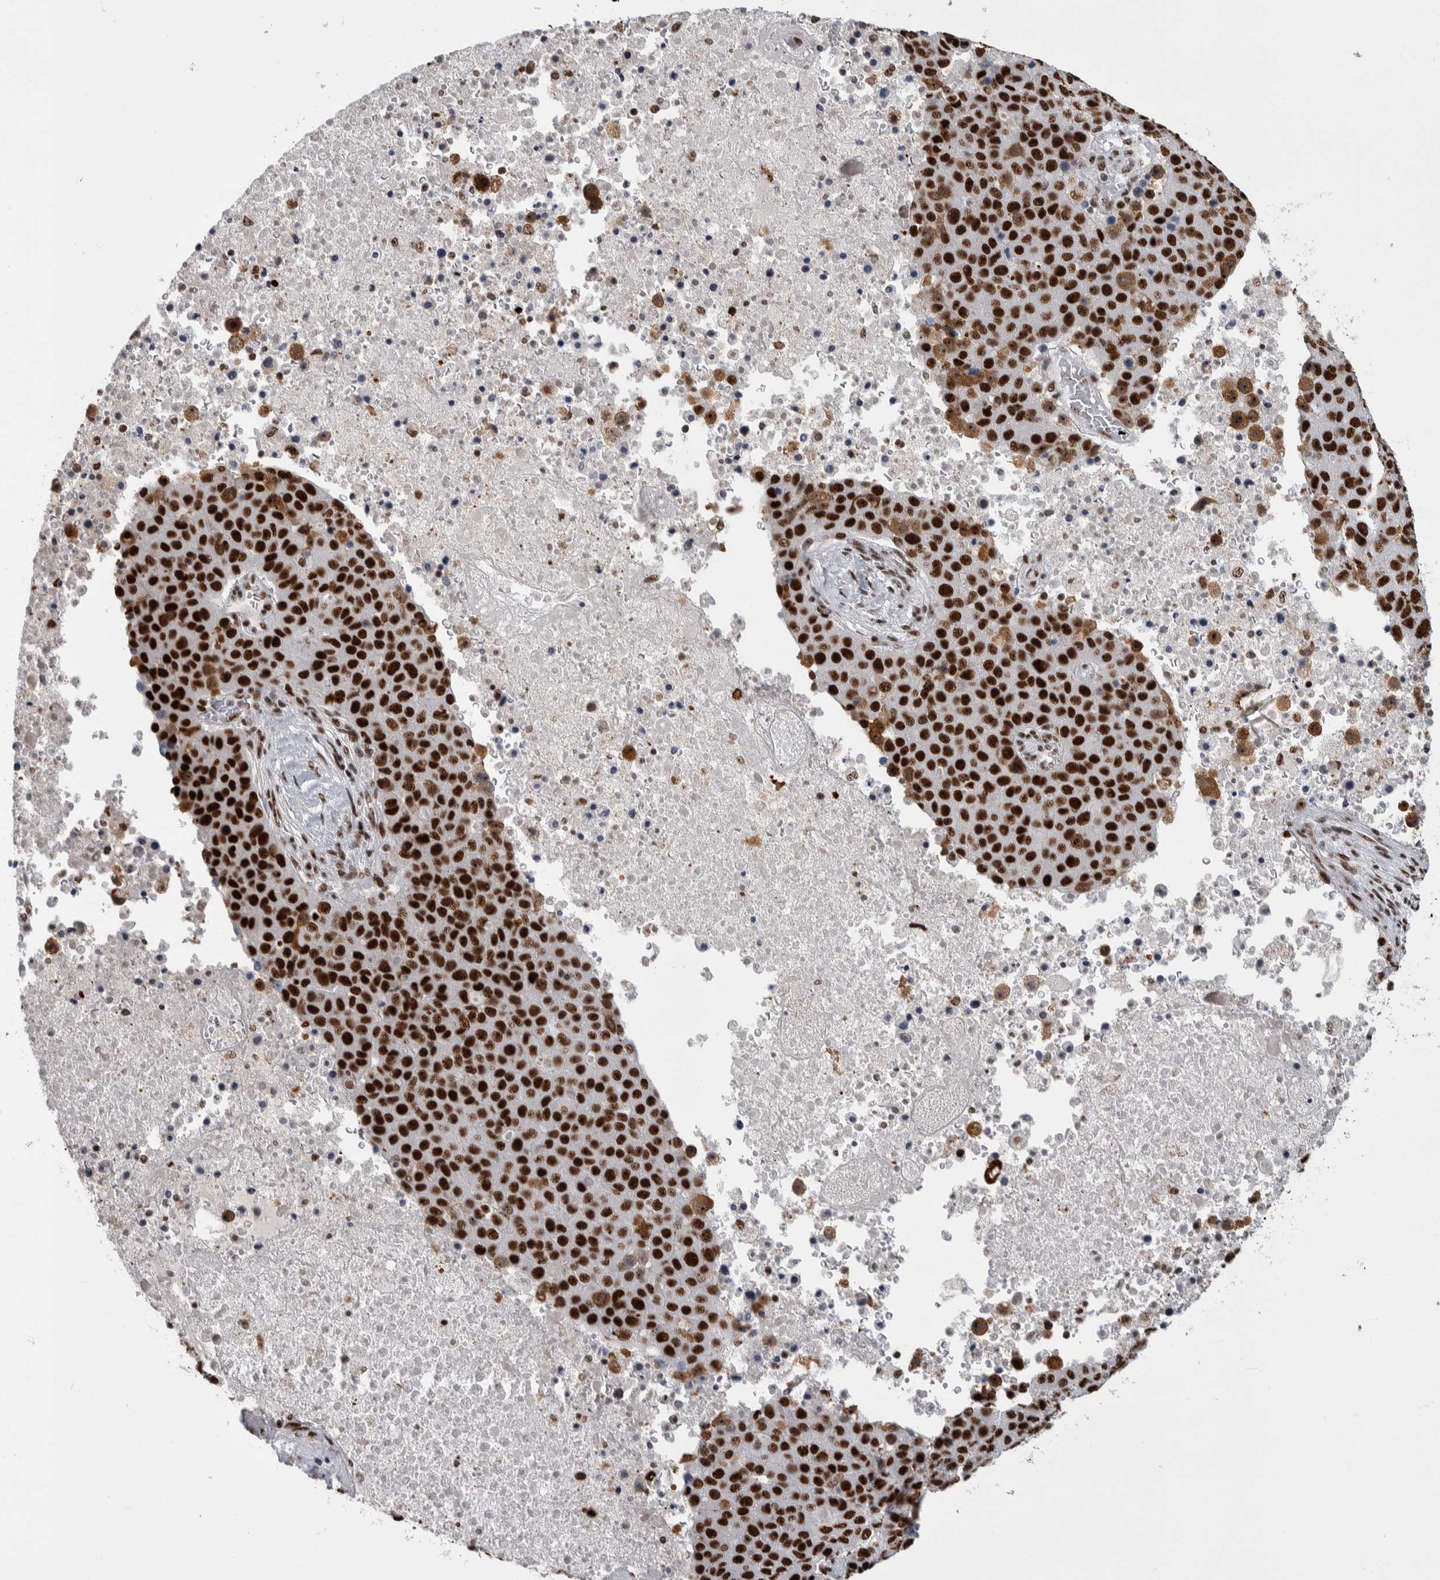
{"staining": {"intensity": "strong", "quantity": ">75%", "location": "nuclear"}, "tissue": "pancreatic cancer", "cell_type": "Tumor cells", "image_type": "cancer", "snomed": [{"axis": "morphology", "description": "Adenocarcinoma, NOS"}, {"axis": "topography", "description": "Pancreas"}], "caption": "Strong nuclear expression is appreciated in approximately >75% of tumor cells in pancreatic adenocarcinoma.", "gene": "NCL", "patient": {"sex": "female", "age": 61}}